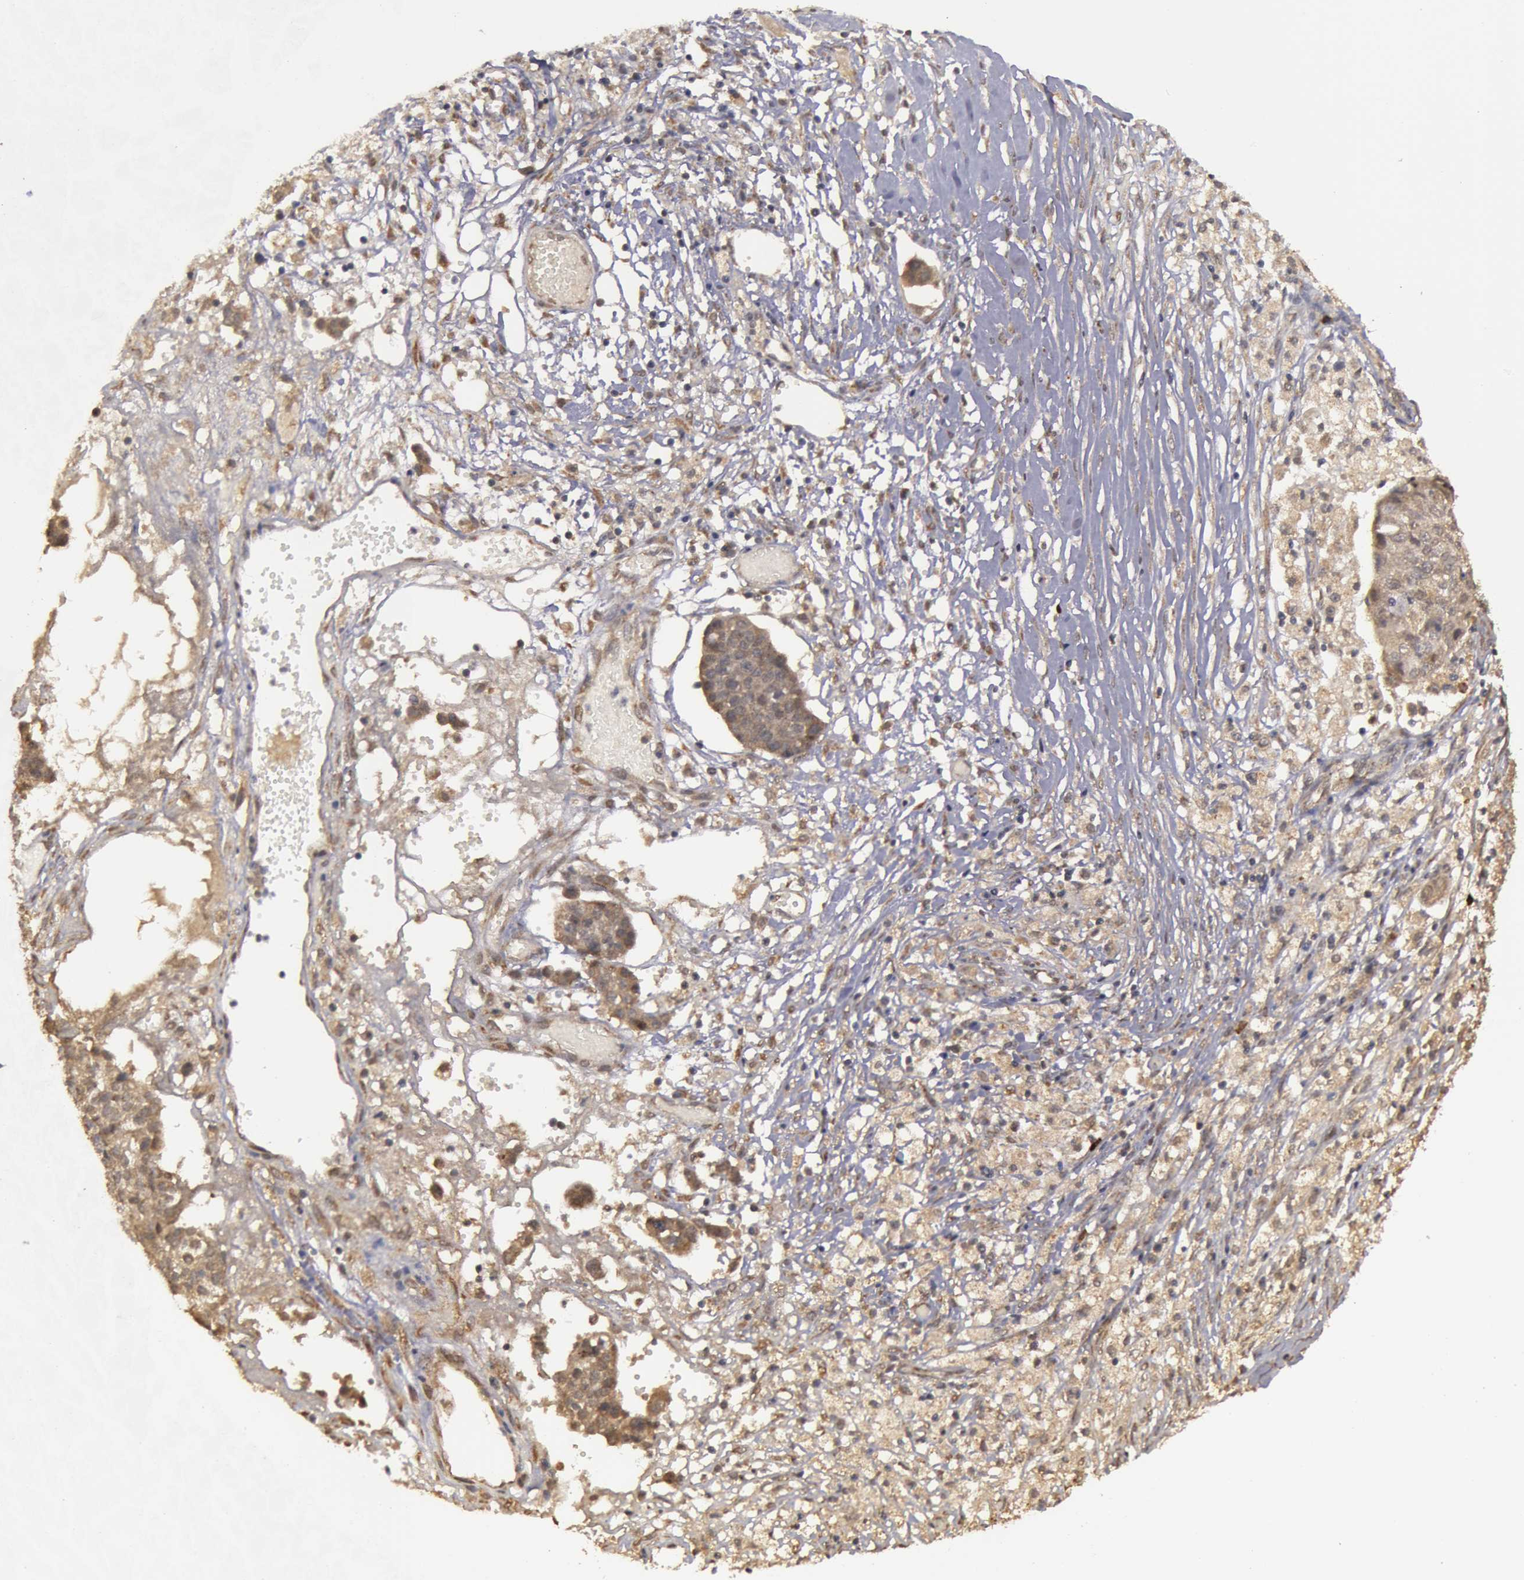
{"staining": {"intensity": "weak", "quantity": "25%-75%", "location": "cytoplasmic/membranous"}, "tissue": "ovarian cancer", "cell_type": "Tumor cells", "image_type": "cancer", "snomed": [{"axis": "morphology", "description": "Carcinoma, endometroid"}, {"axis": "topography", "description": "Ovary"}], "caption": "About 25%-75% of tumor cells in human ovarian cancer (endometroid carcinoma) reveal weak cytoplasmic/membranous protein expression as visualized by brown immunohistochemical staining.", "gene": "GLIS1", "patient": {"sex": "female", "age": 42}}